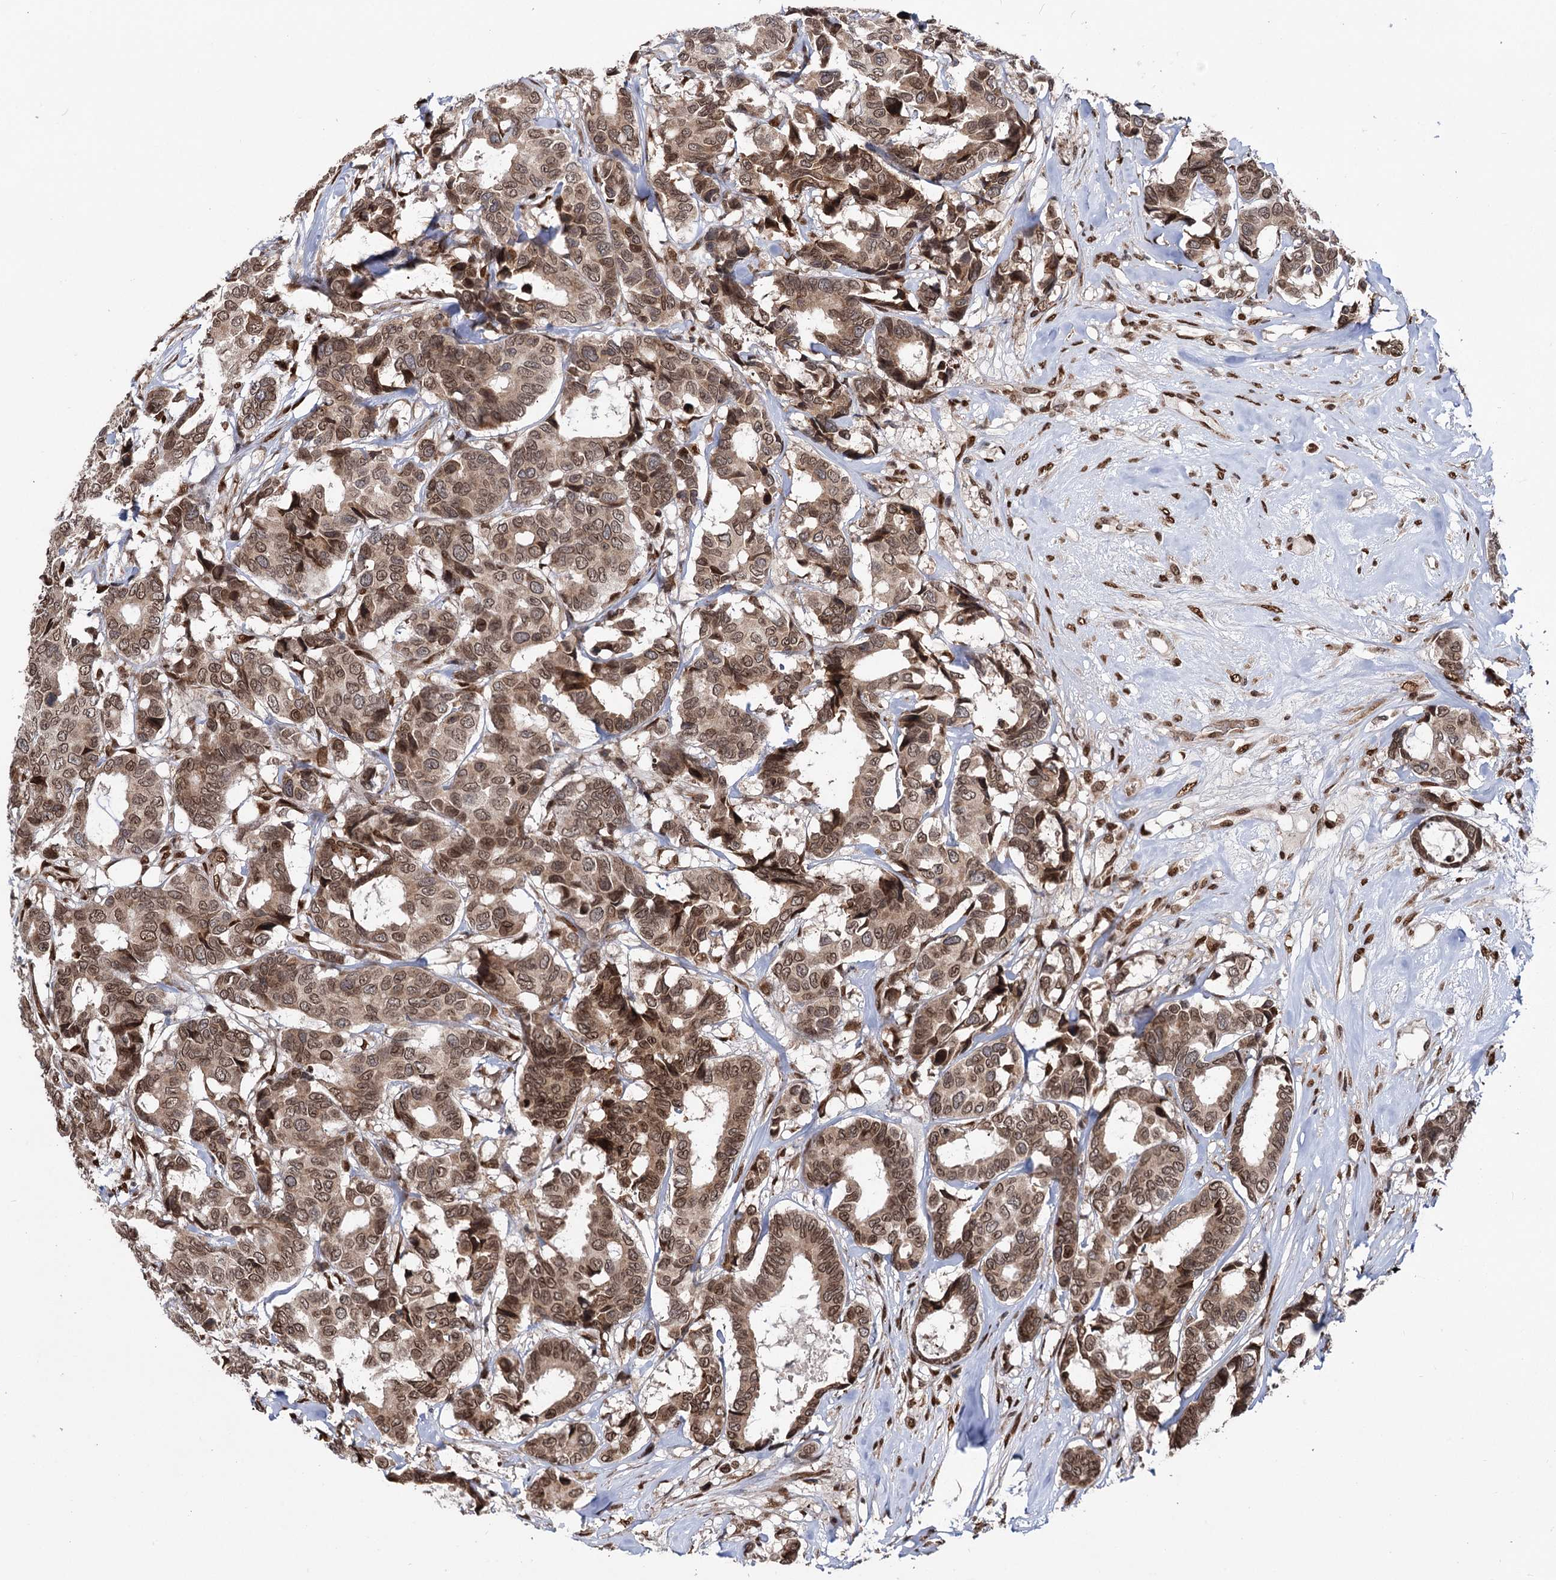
{"staining": {"intensity": "moderate", "quantity": ">75%", "location": "cytoplasmic/membranous,nuclear"}, "tissue": "breast cancer", "cell_type": "Tumor cells", "image_type": "cancer", "snomed": [{"axis": "morphology", "description": "Duct carcinoma"}, {"axis": "topography", "description": "Breast"}], "caption": "A medium amount of moderate cytoplasmic/membranous and nuclear positivity is seen in approximately >75% of tumor cells in breast intraductal carcinoma tissue.", "gene": "MESD", "patient": {"sex": "female", "age": 87}}